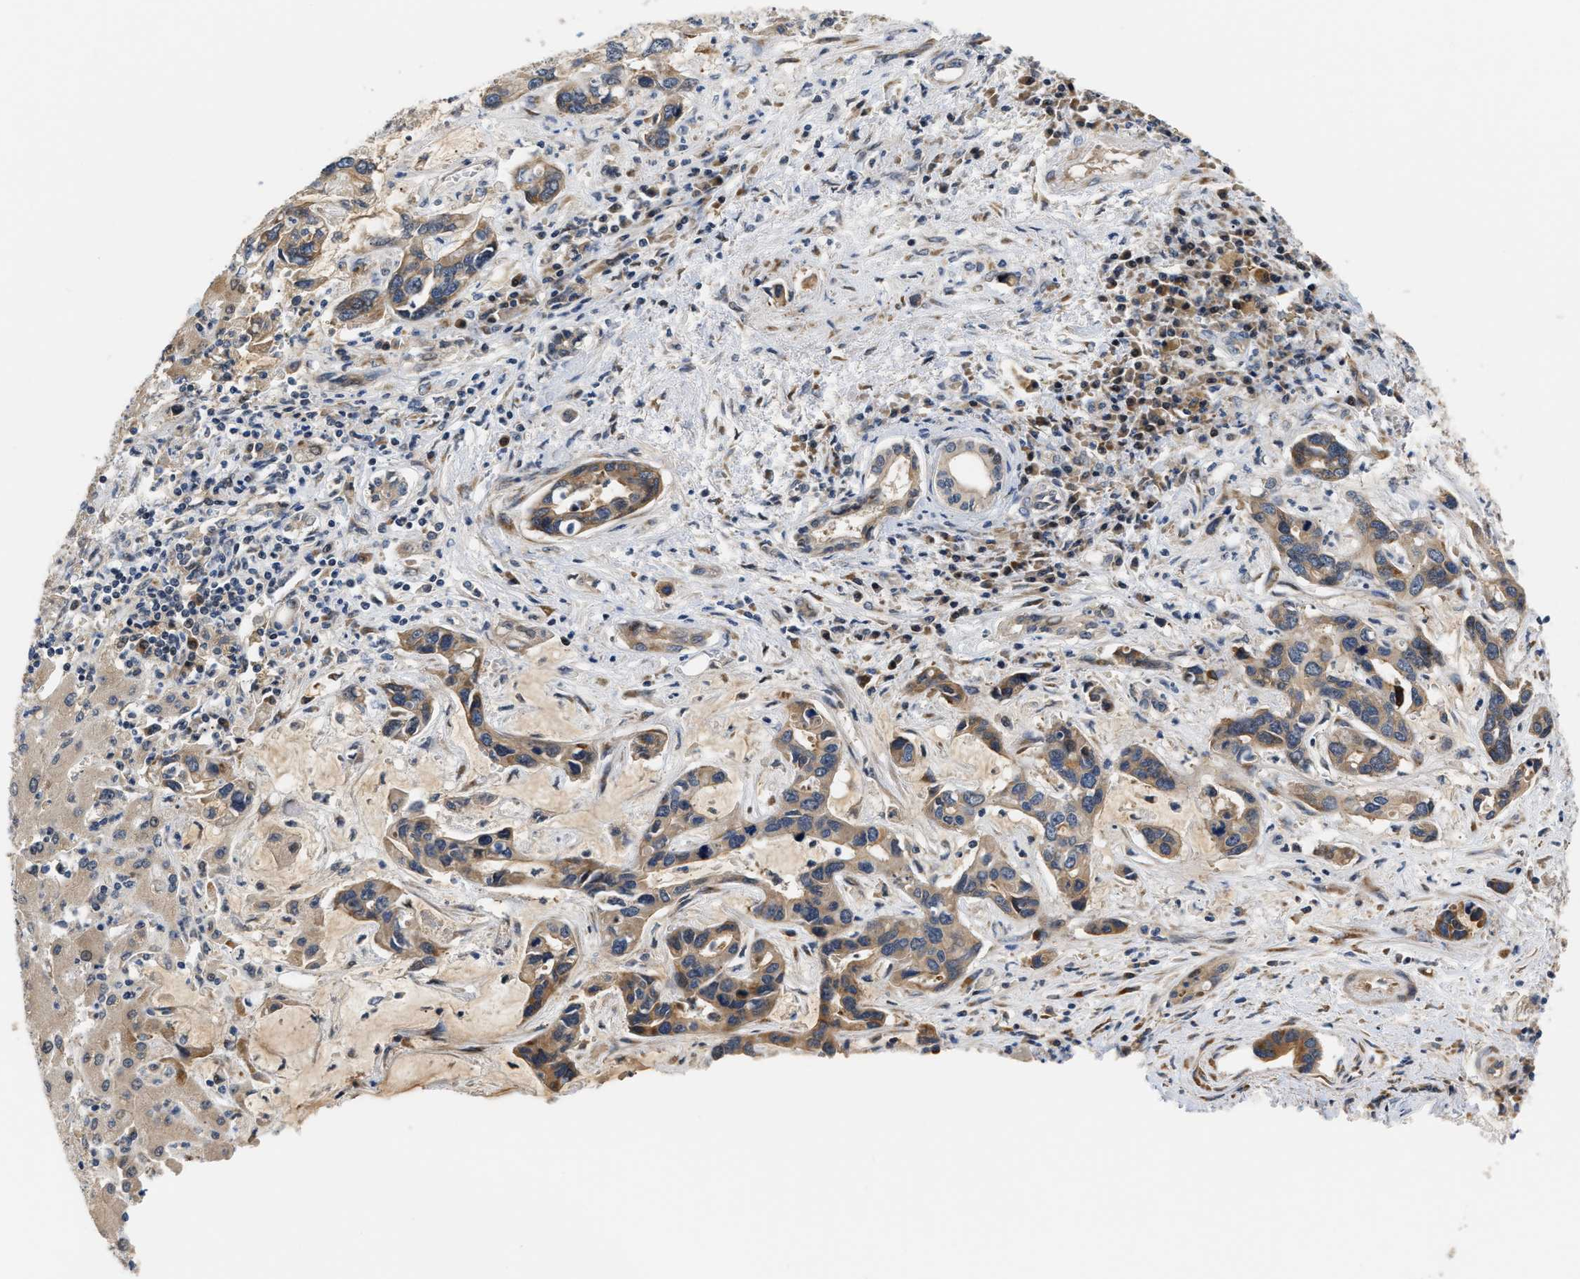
{"staining": {"intensity": "weak", "quantity": ">75%", "location": "cytoplasmic/membranous"}, "tissue": "liver cancer", "cell_type": "Tumor cells", "image_type": "cancer", "snomed": [{"axis": "morphology", "description": "Cholangiocarcinoma"}, {"axis": "topography", "description": "Liver"}], "caption": "Immunohistochemical staining of human liver cancer demonstrates weak cytoplasmic/membranous protein expression in approximately >75% of tumor cells.", "gene": "TNIP2", "patient": {"sex": "female", "age": 65}}